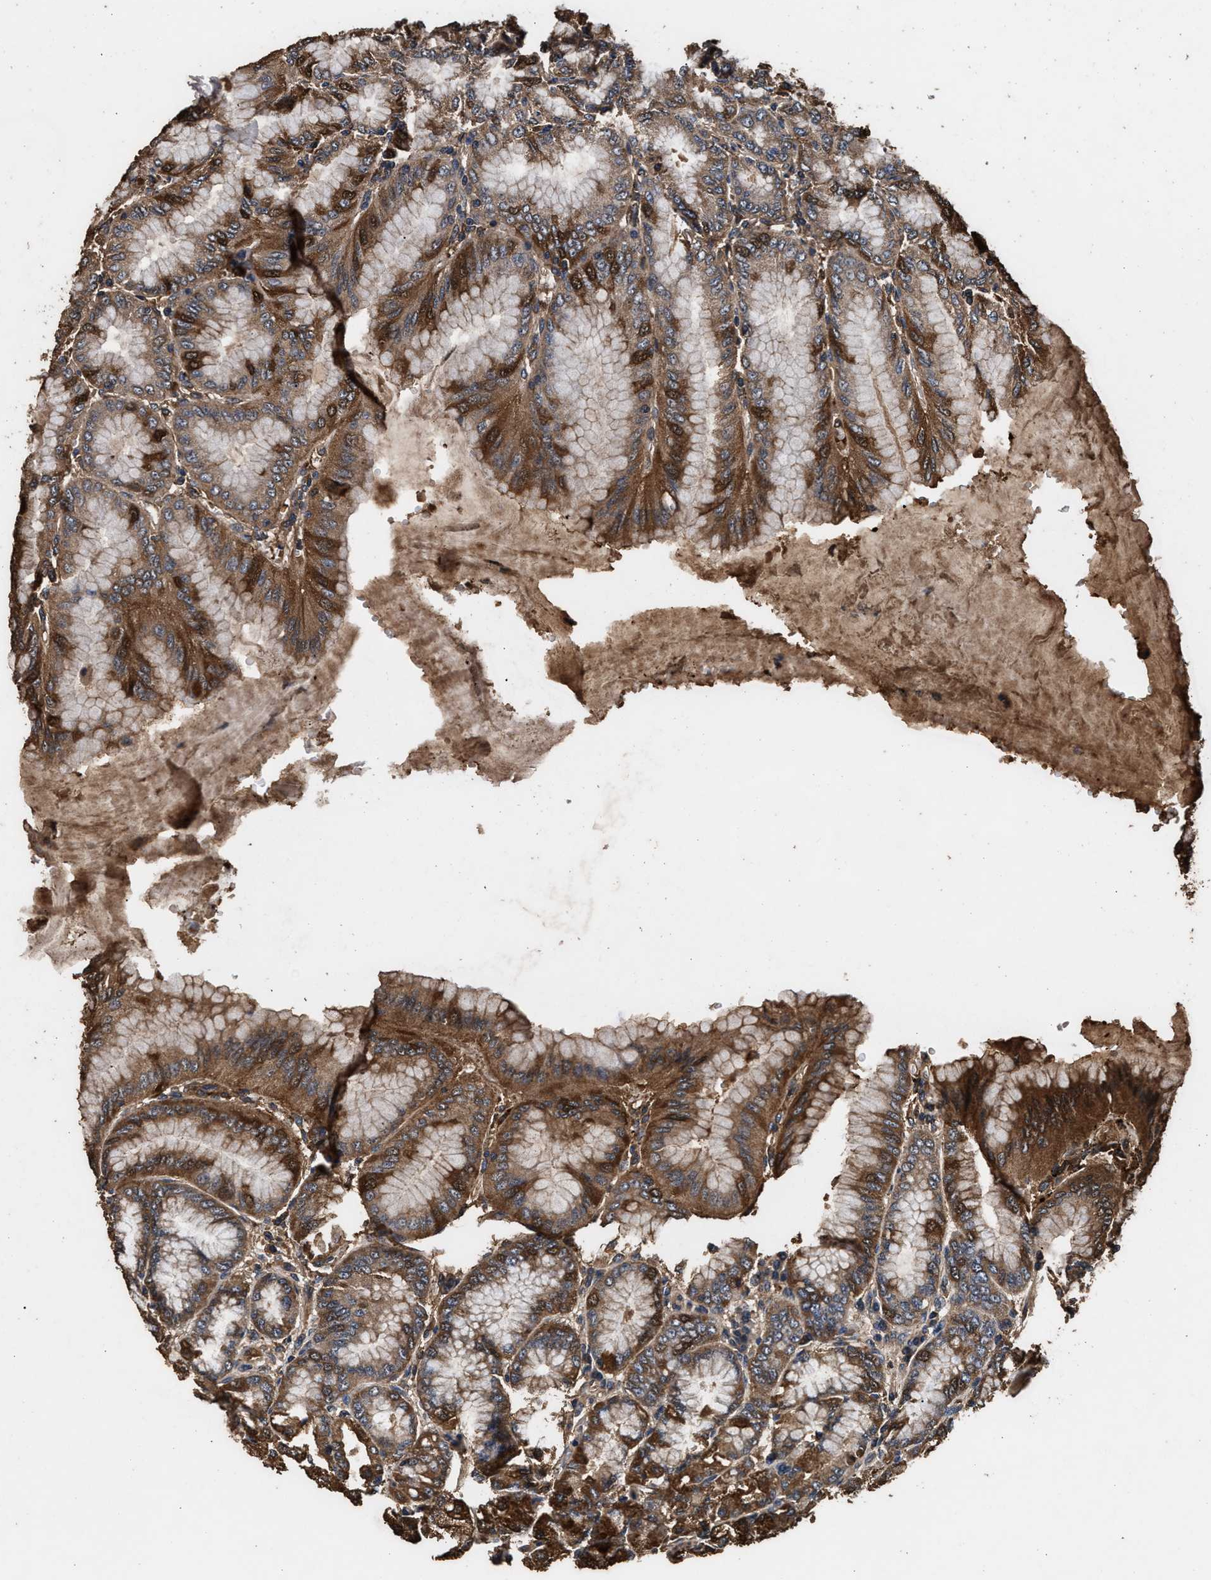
{"staining": {"intensity": "strong", "quantity": ">75%", "location": "cytoplasmic/membranous"}, "tissue": "stomach", "cell_type": "Glandular cells", "image_type": "normal", "snomed": [{"axis": "morphology", "description": "Normal tissue, NOS"}, {"axis": "topography", "description": "Stomach, lower"}], "caption": "Benign stomach displays strong cytoplasmic/membranous expression in about >75% of glandular cells (Brightfield microscopy of DAB IHC at high magnification)..", "gene": "ENSG00000286112", "patient": {"sex": "male", "age": 71}}